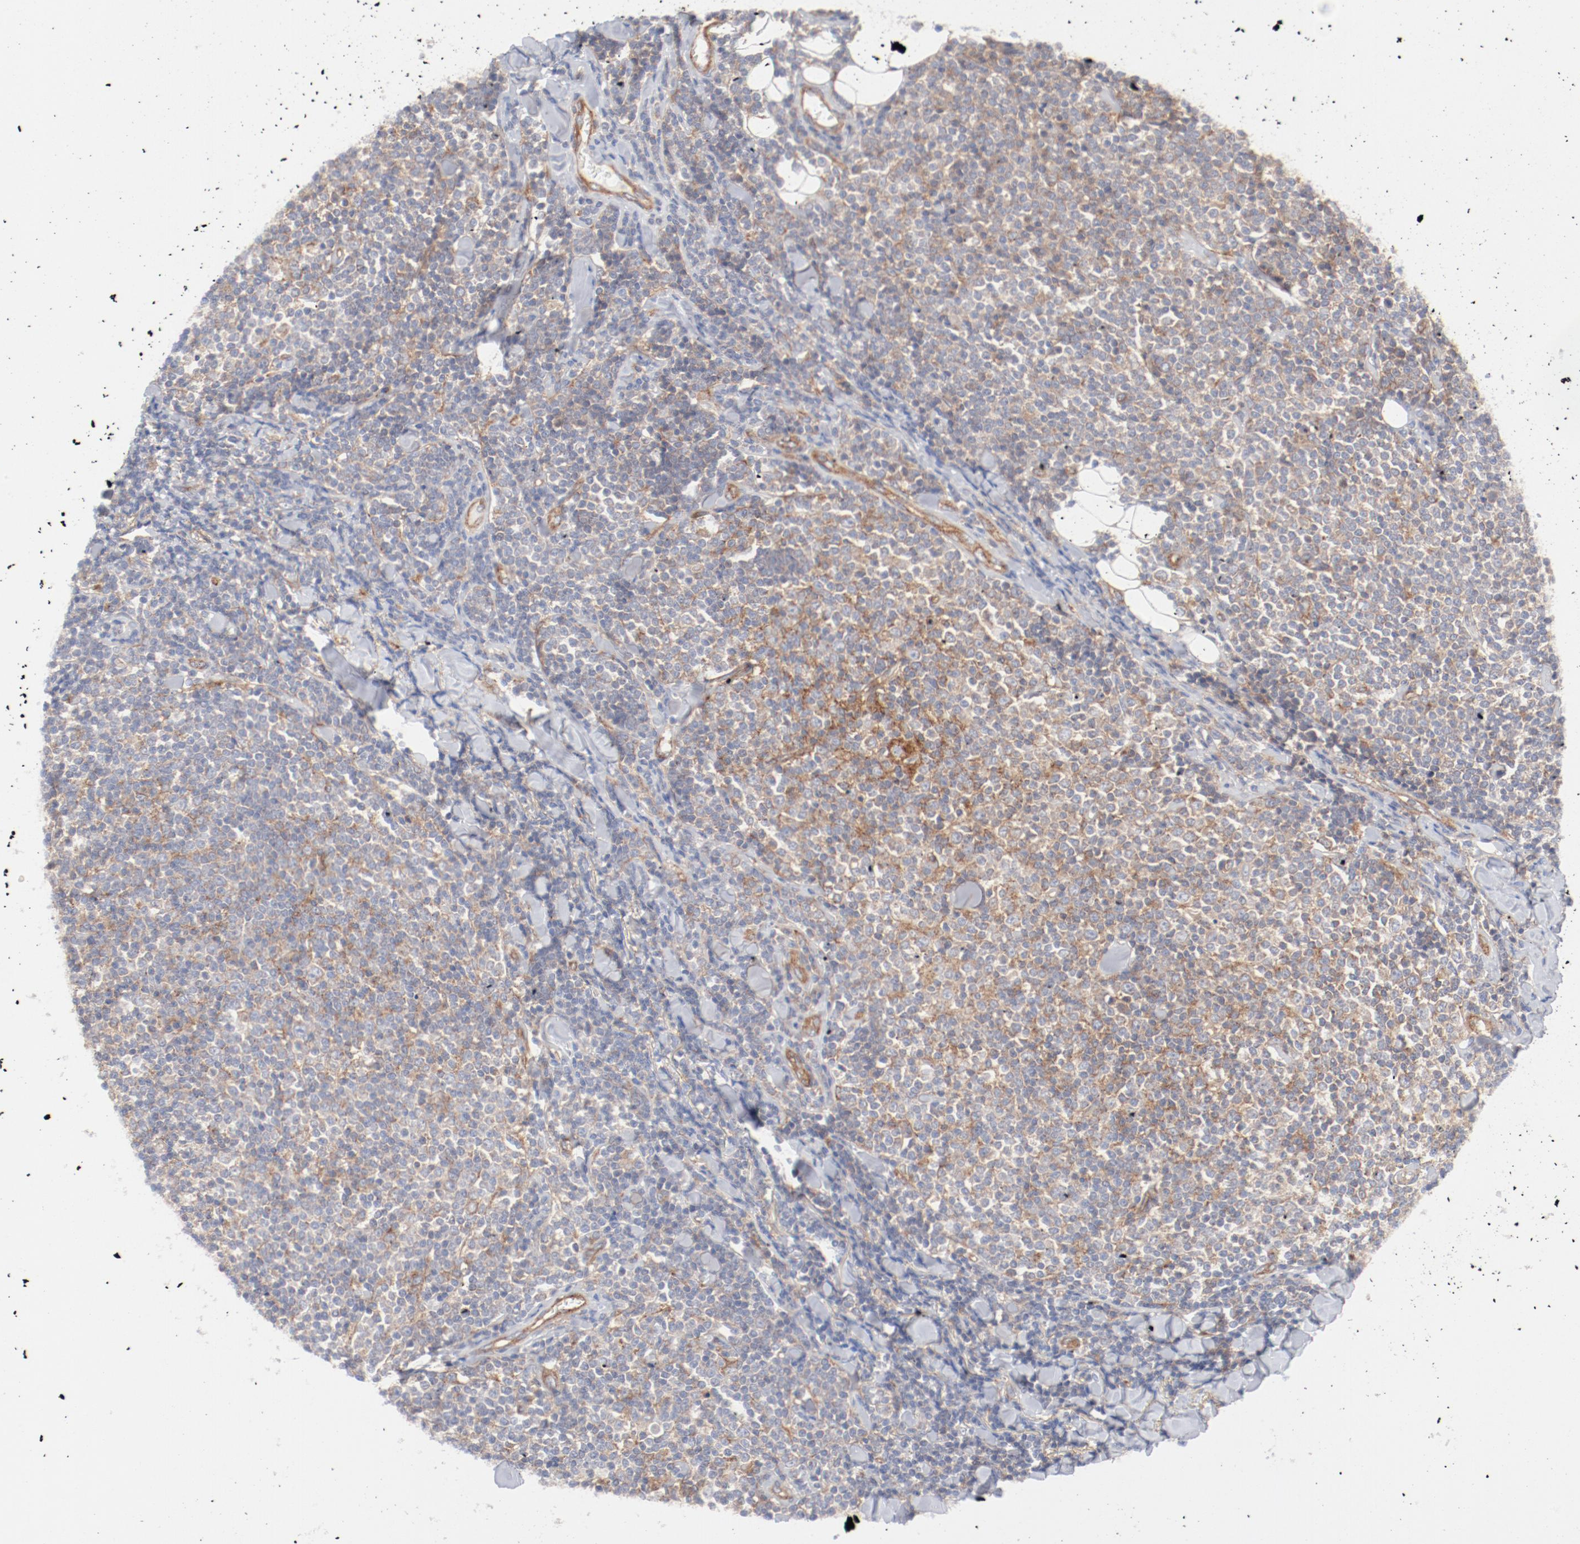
{"staining": {"intensity": "moderate", "quantity": "25%-75%", "location": "cytoplasmic/membranous"}, "tissue": "lymphoma", "cell_type": "Tumor cells", "image_type": "cancer", "snomed": [{"axis": "morphology", "description": "Malignant lymphoma, non-Hodgkin's type, Low grade"}, {"axis": "topography", "description": "Soft tissue"}], "caption": "Malignant lymphoma, non-Hodgkin's type (low-grade) stained with a brown dye shows moderate cytoplasmic/membranous positive staining in approximately 25%-75% of tumor cells.", "gene": "AP2A1", "patient": {"sex": "male", "age": 92}}